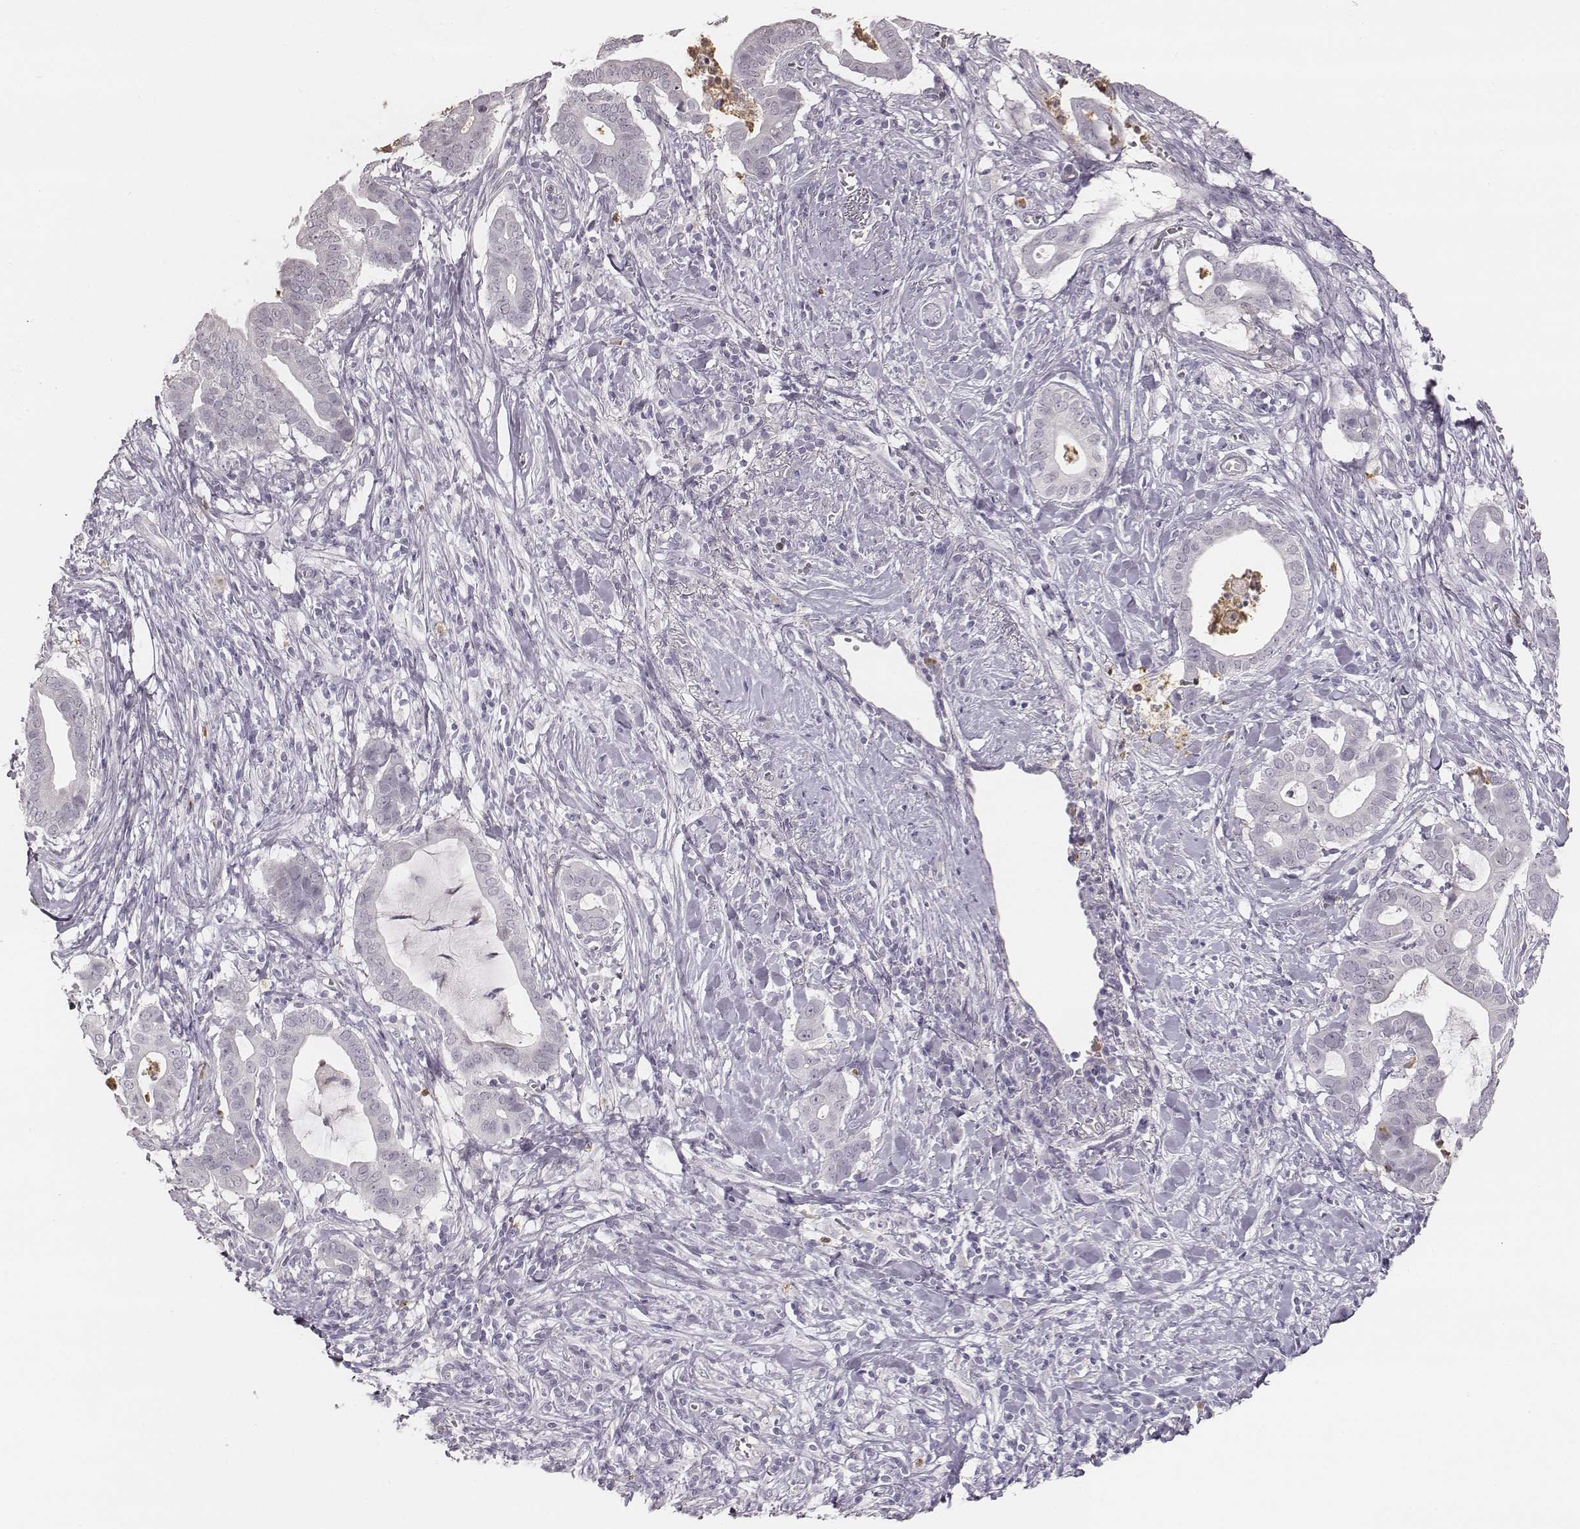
{"staining": {"intensity": "negative", "quantity": "none", "location": "none"}, "tissue": "pancreatic cancer", "cell_type": "Tumor cells", "image_type": "cancer", "snomed": [{"axis": "morphology", "description": "Adenocarcinoma, NOS"}, {"axis": "topography", "description": "Pancreas"}], "caption": "Tumor cells show no significant staining in pancreatic cancer (adenocarcinoma). Nuclei are stained in blue.", "gene": "KCNJ12", "patient": {"sex": "male", "age": 61}}